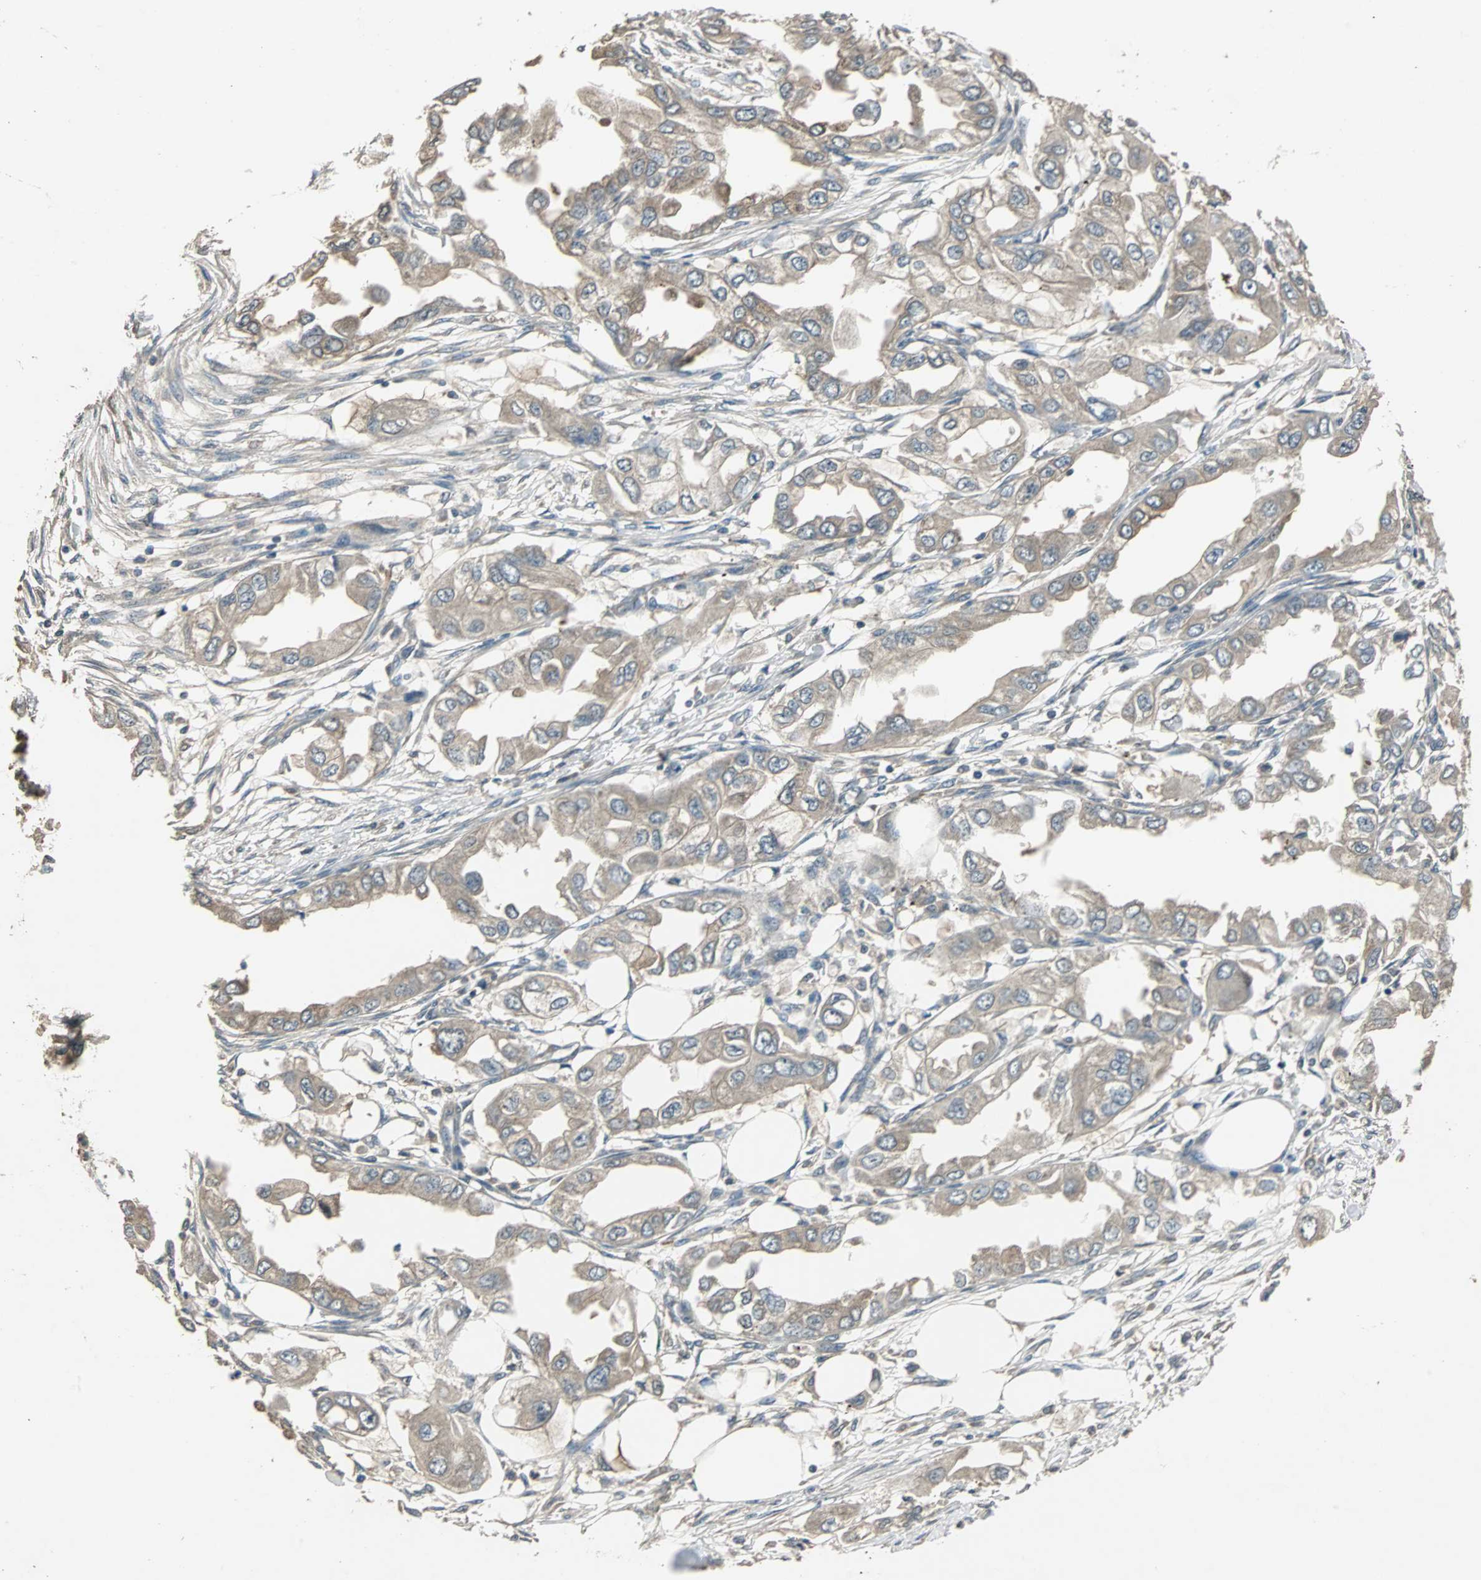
{"staining": {"intensity": "weak", "quantity": ">75%", "location": "cytoplasmic/membranous"}, "tissue": "endometrial cancer", "cell_type": "Tumor cells", "image_type": "cancer", "snomed": [{"axis": "morphology", "description": "Adenocarcinoma, NOS"}, {"axis": "topography", "description": "Endometrium"}], "caption": "Human adenocarcinoma (endometrial) stained with a protein marker displays weak staining in tumor cells.", "gene": "ABHD2", "patient": {"sex": "female", "age": 67}}